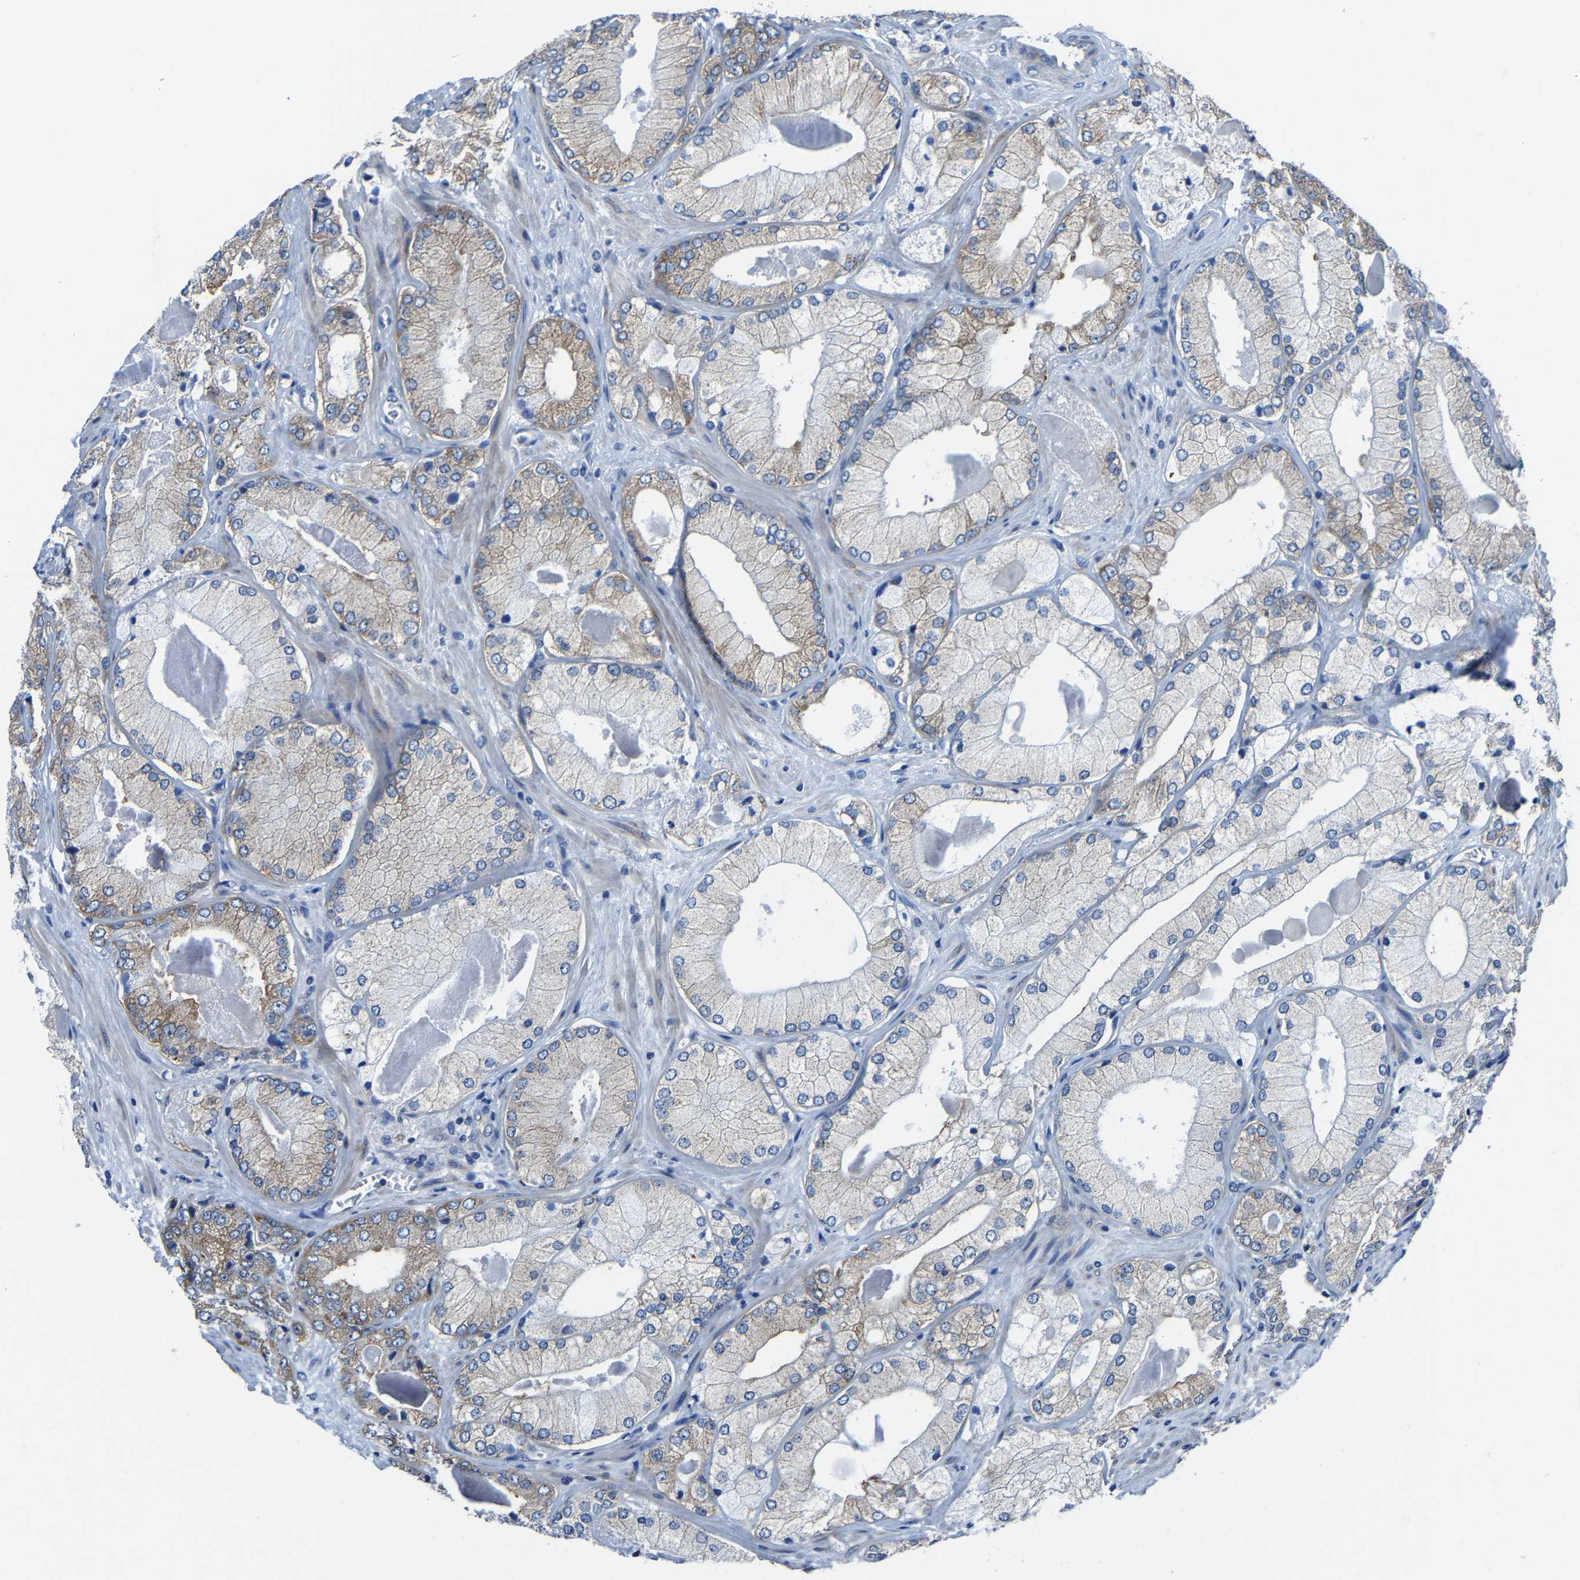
{"staining": {"intensity": "moderate", "quantity": "25%-75%", "location": "cytoplasmic/membranous"}, "tissue": "prostate cancer", "cell_type": "Tumor cells", "image_type": "cancer", "snomed": [{"axis": "morphology", "description": "Adenocarcinoma, Low grade"}, {"axis": "topography", "description": "Prostate"}], "caption": "Immunohistochemistry (IHC) image of prostate cancer stained for a protein (brown), which exhibits medium levels of moderate cytoplasmic/membranous staining in approximately 25%-75% of tumor cells.", "gene": "G3BP2", "patient": {"sex": "male", "age": 65}}